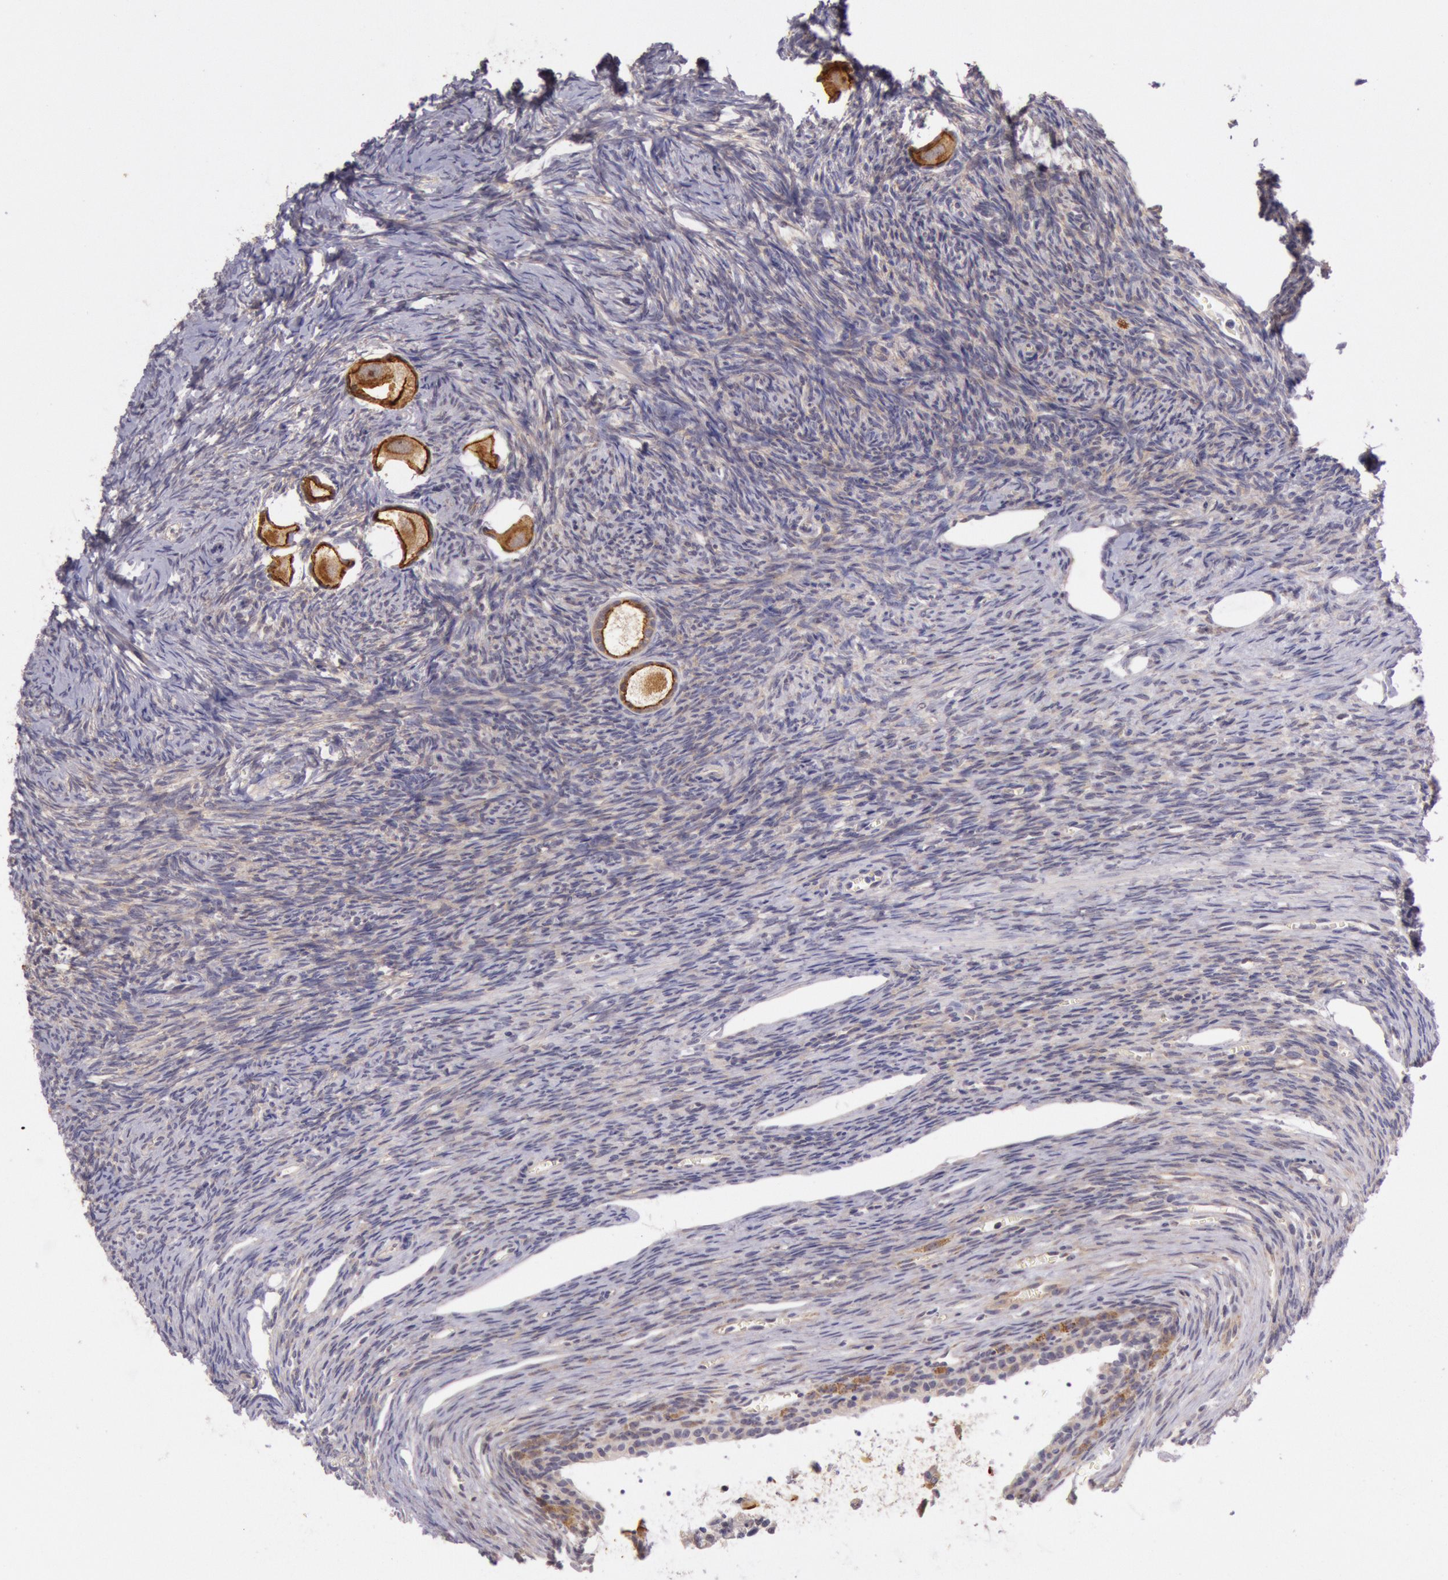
{"staining": {"intensity": "strong", "quantity": ">75%", "location": "cytoplasmic/membranous,nuclear"}, "tissue": "ovary", "cell_type": "Follicle cells", "image_type": "normal", "snomed": [{"axis": "morphology", "description": "Normal tissue, NOS"}, {"axis": "topography", "description": "Ovary"}], "caption": "Protein staining shows strong cytoplasmic/membranous,nuclear expression in approximately >75% of follicle cells in benign ovary. The protein of interest is stained brown, and the nuclei are stained in blue (DAB IHC with brightfield microscopy, high magnification).", "gene": "CDK16", "patient": {"sex": "female", "age": 27}}